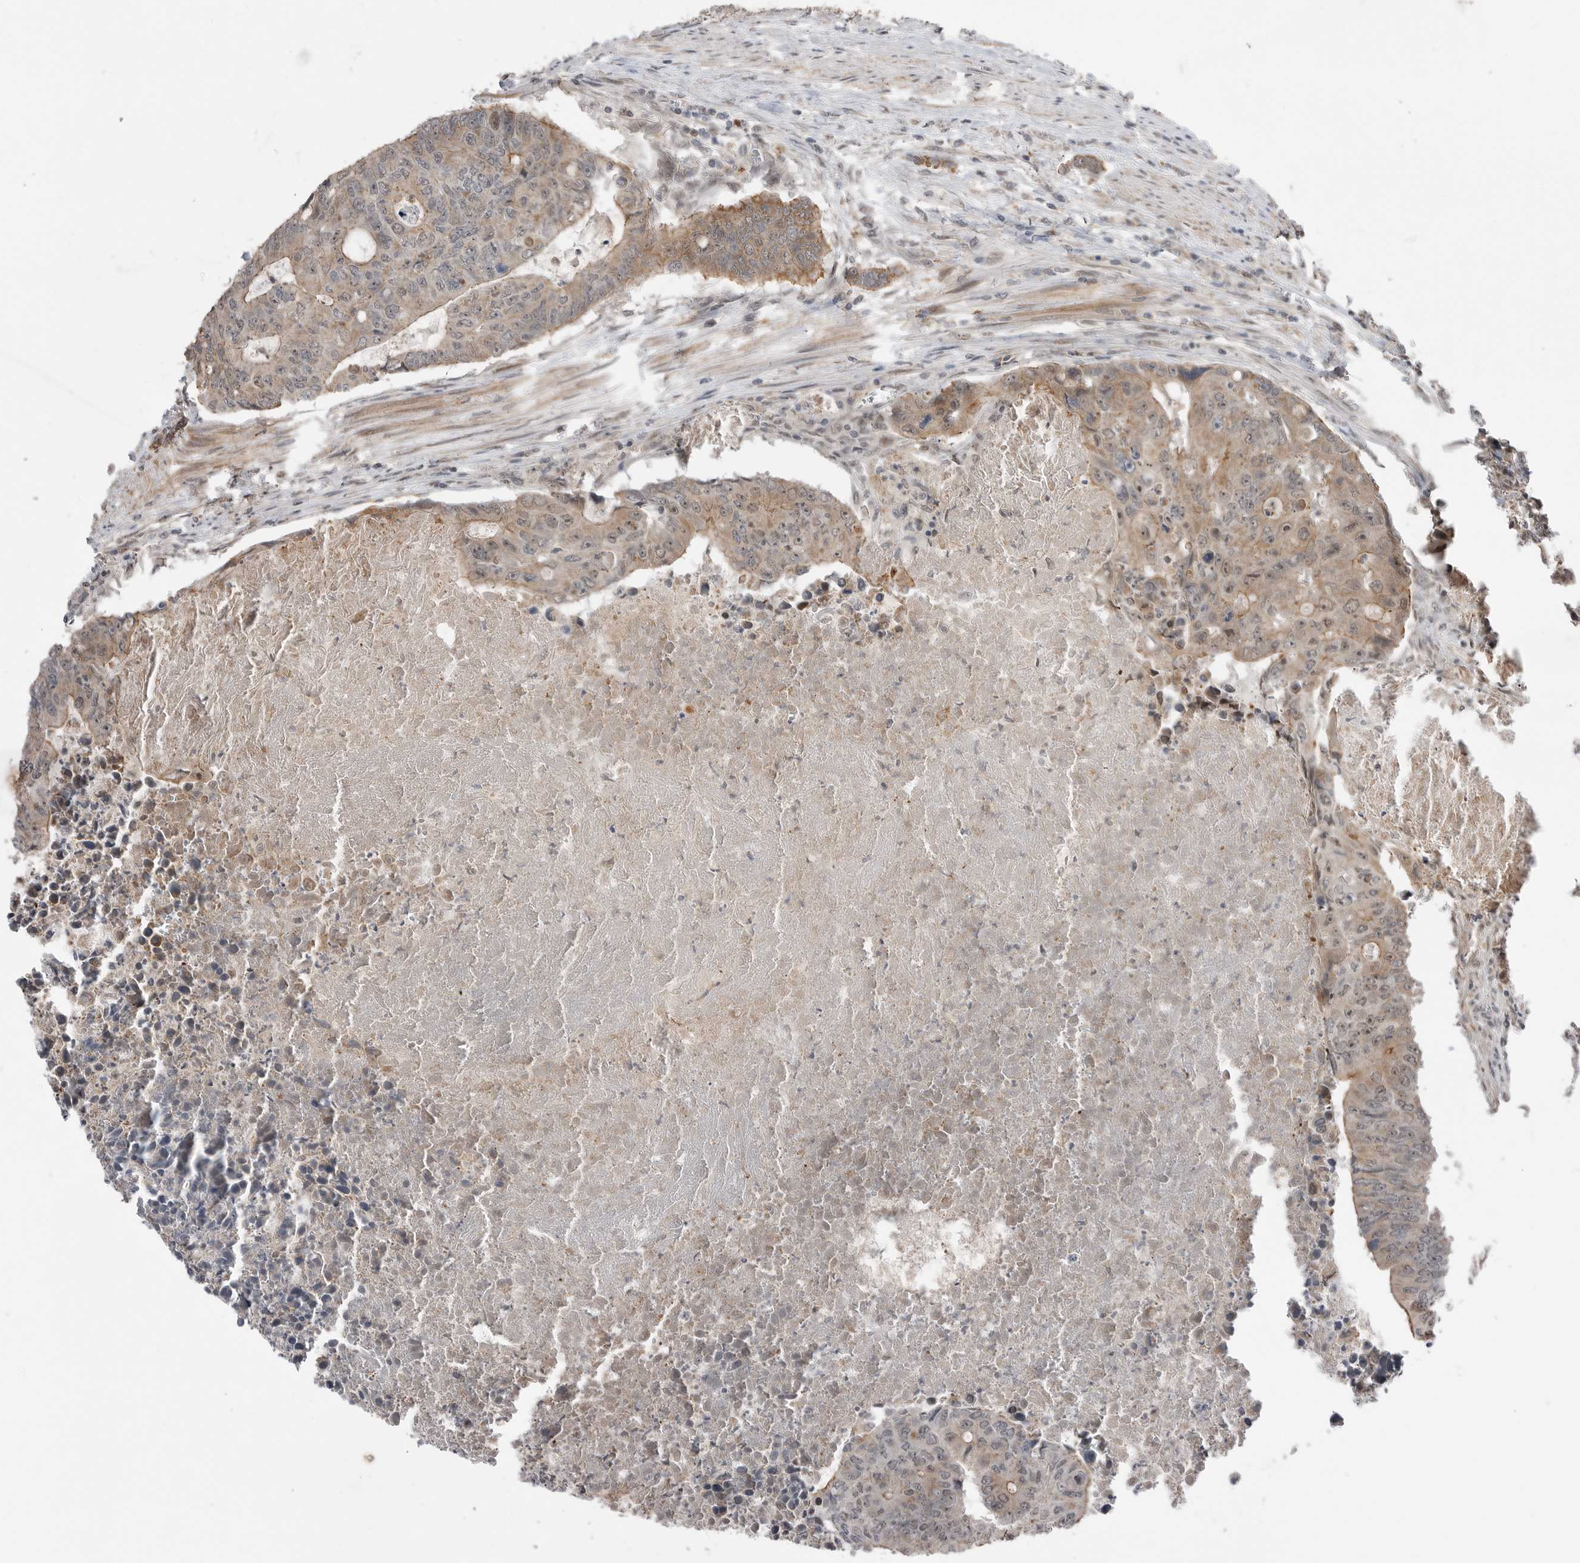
{"staining": {"intensity": "moderate", "quantity": ">75%", "location": "cytoplasmic/membranous"}, "tissue": "colorectal cancer", "cell_type": "Tumor cells", "image_type": "cancer", "snomed": [{"axis": "morphology", "description": "Adenocarcinoma, NOS"}, {"axis": "topography", "description": "Colon"}], "caption": "Tumor cells demonstrate medium levels of moderate cytoplasmic/membranous staining in approximately >75% of cells in human adenocarcinoma (colorectal).", "gene": "NTAQ1", "patient": {"sex": "male", "age": 87}}